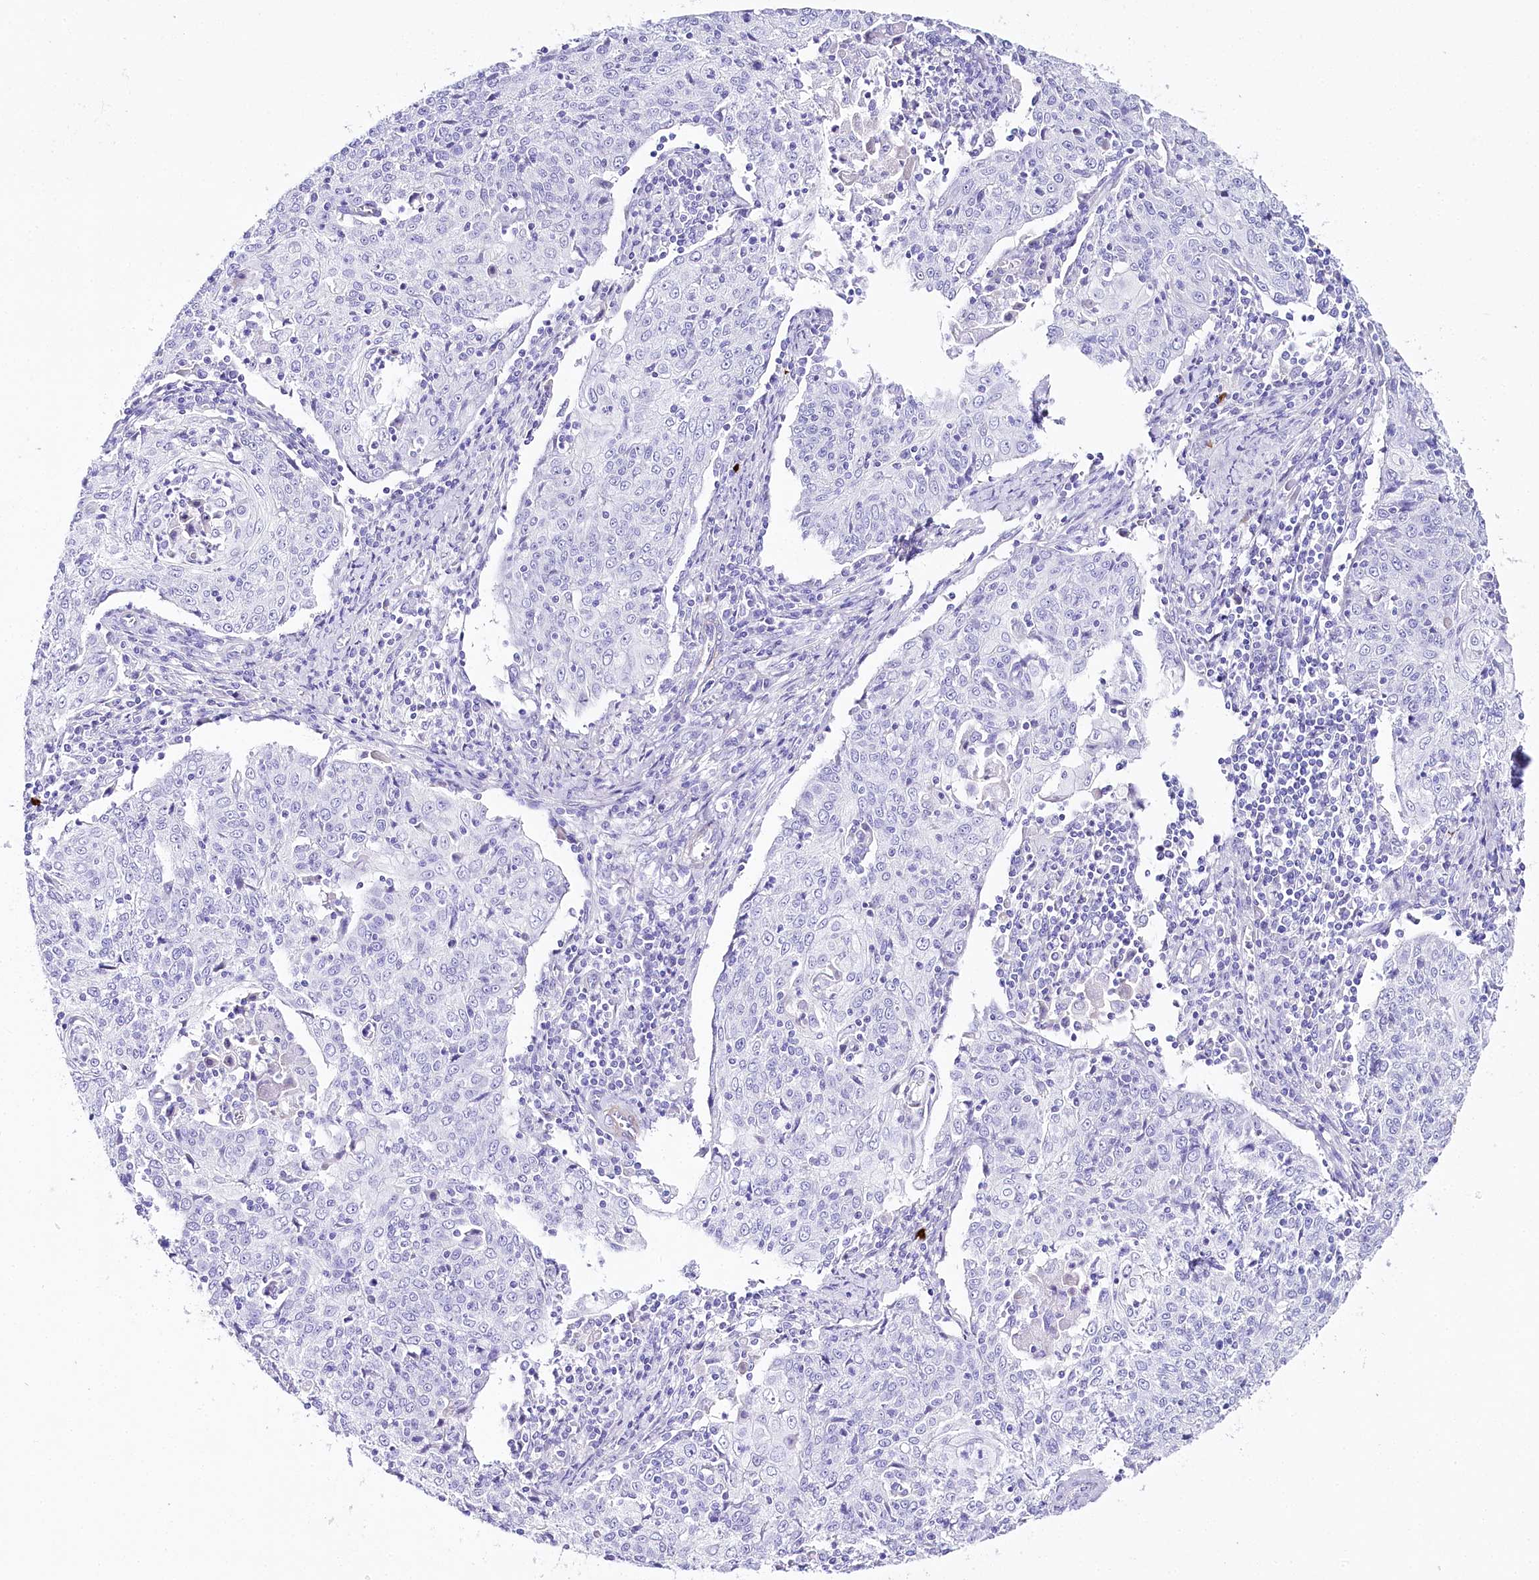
{"staining": {"intensity": "negative", "quantity": "none", "location": "none"}, "tissue": "cervical cancer", "cell_type": "Tumor cells", "image_type": "cancer", "snomed": [{"axis": "morphology", "description": "Squamous cell carcinoma, NOS"}, {"axis": "topography", "description": "Cervix"}], "caption": "This is an immunohistochemistry image of squamous cell carcinoma (cervical). There is no expression in tumor cells.", "gene": "CSN3", "patient": {"sex": "female", "age": 48}}